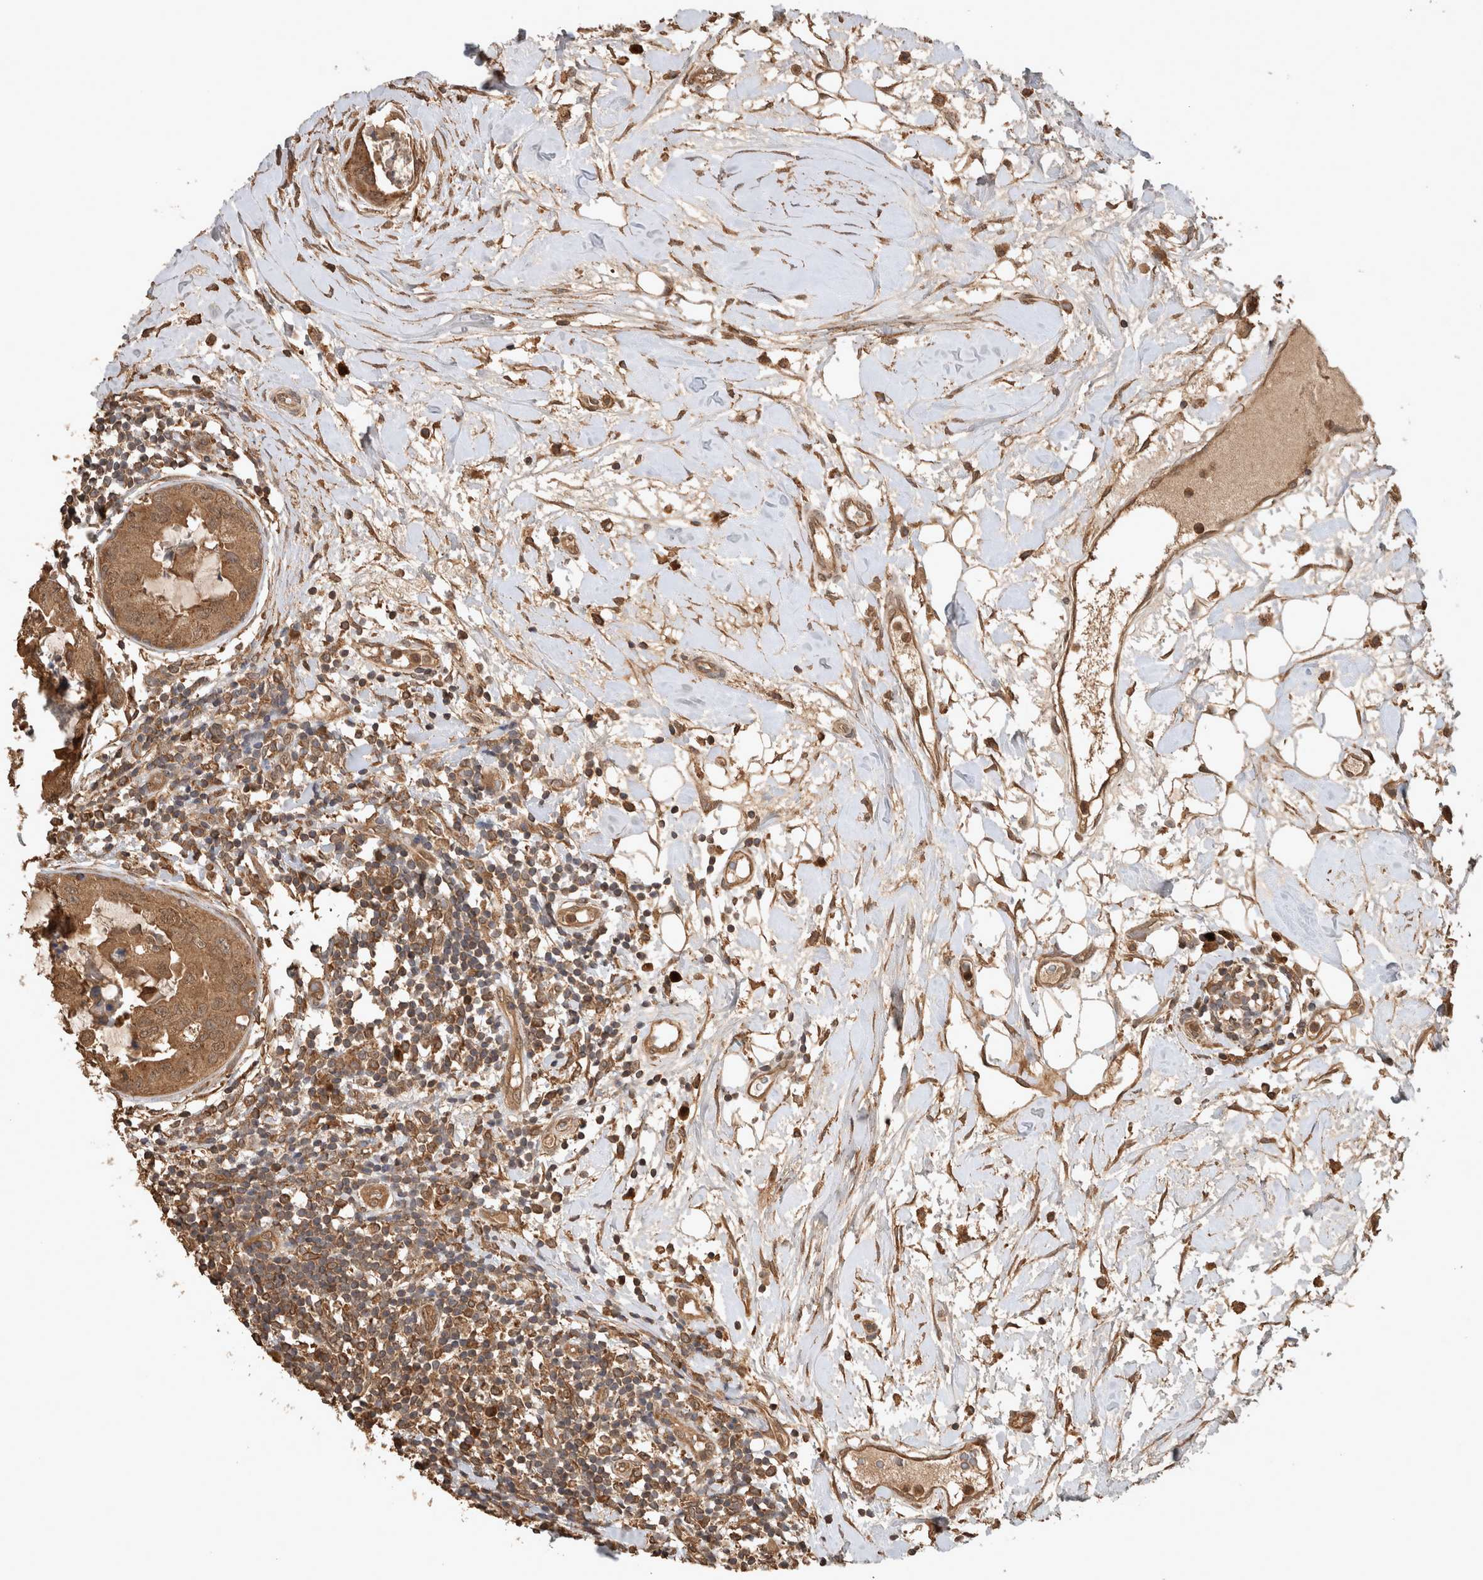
{"staining": {"intensity": "moderate", "quantity": ">75%", "location": "cytoplasmic/membranous,nuclear"}, "tissue": "breast cancer", "cell_type": "Tumor cells", "image_type": "cancer", "snomed": [{"axis": "morphology", "description": "Duct carcinoma"}, {"axis": "topography", "description": "Breast"}], "caption": "Approximately >75% of tumor cells in human intraductal carcinoma (breast) reveal moderate cytoplasmic/membranous and nuclear protein expression as visualized by brown immunohistochemical staining.", "gene": "OTUD7B", "patient": {"sex": "female", "age": 40}}